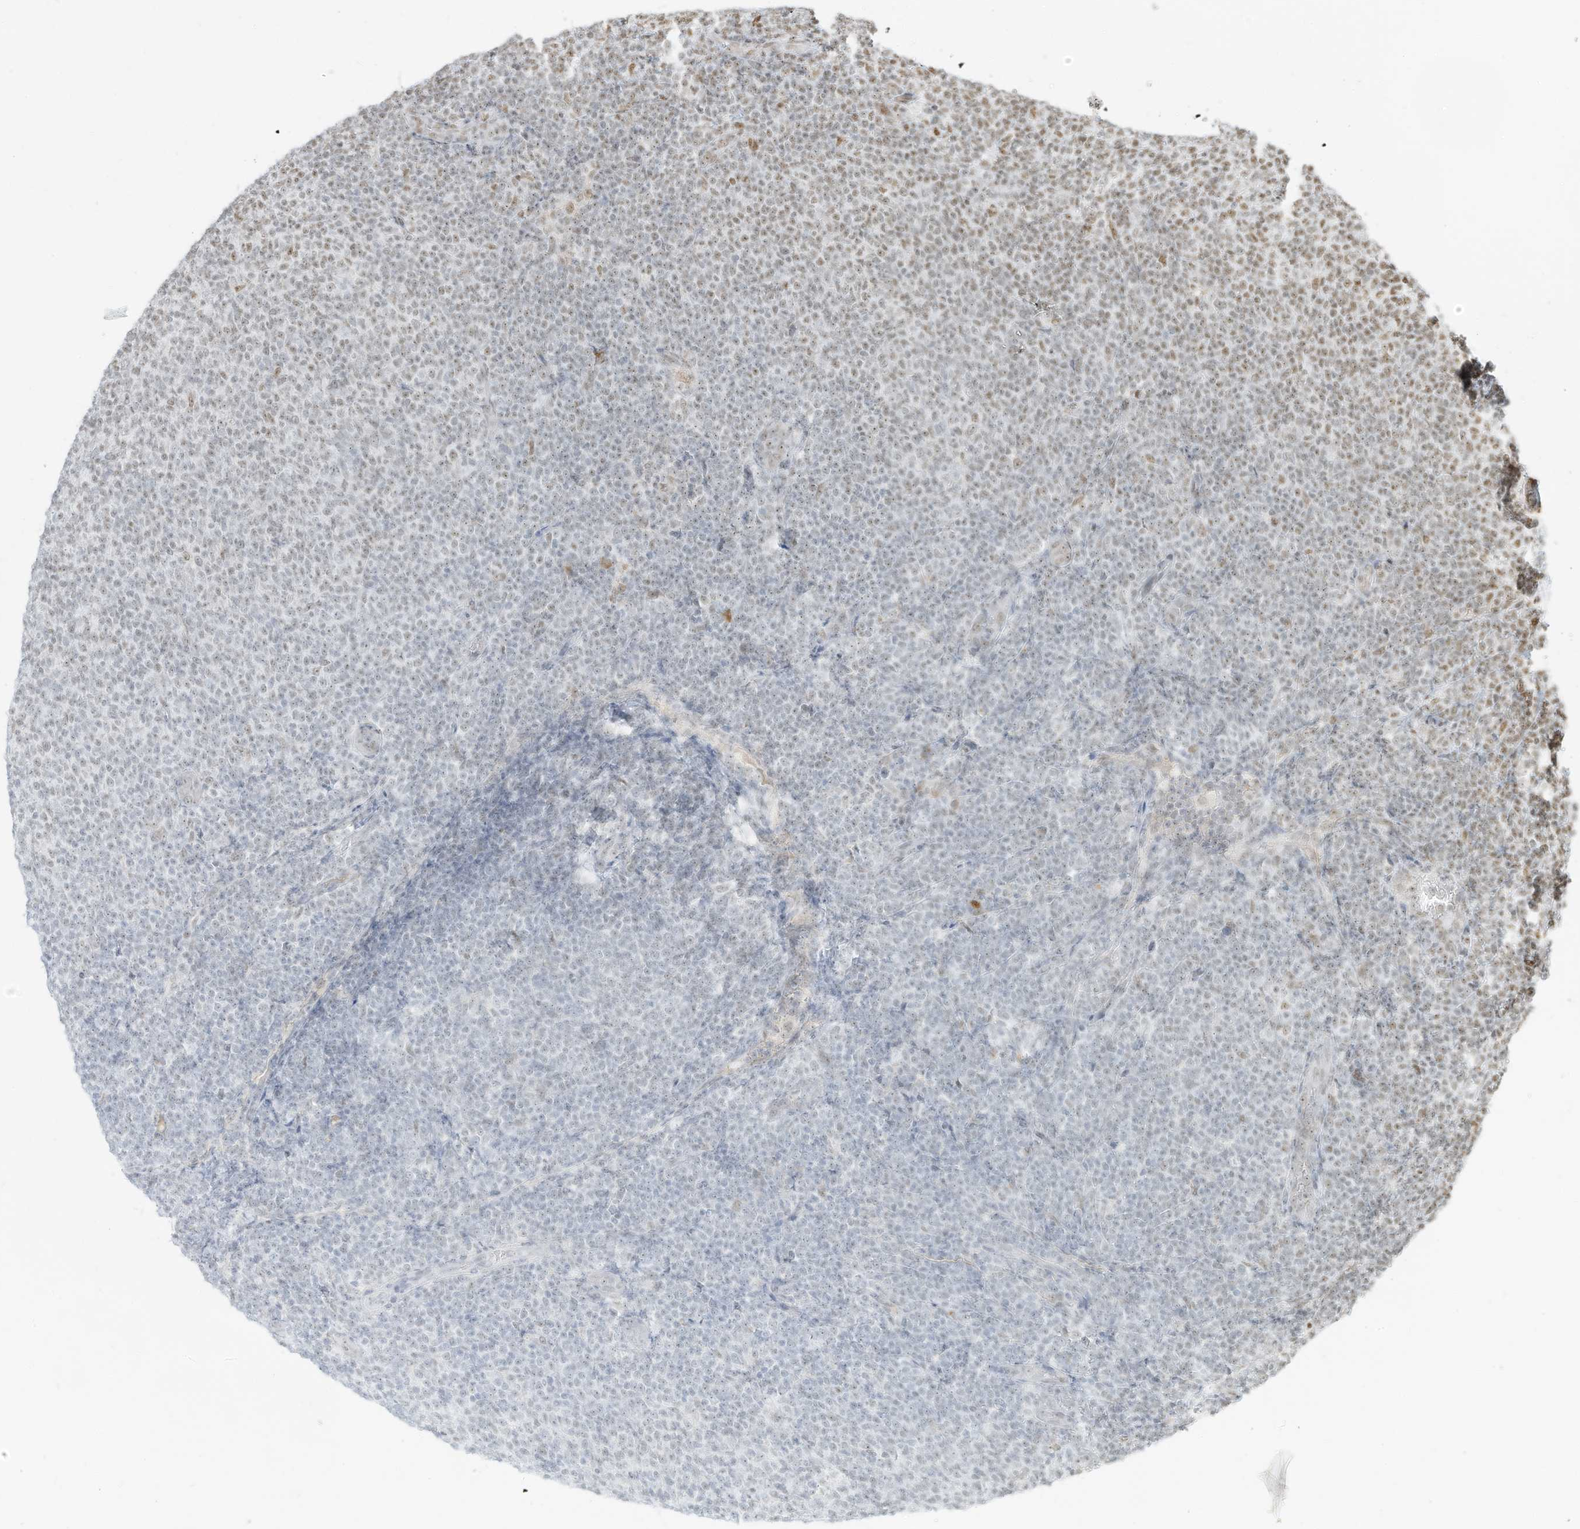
{"staining": {"intensity": "negative", "quantity": "none", "location": "none"}, "tissue": "lymphoma", "cell_type": "Tumor cells", "image_type": "cancer", "snomed": [{"axis": "morphology", "description": "Malignant lymphoma, non-Hodgkin's type, Low grade"}, {"axis": "topography", "description": "Lymph node"}], "caption": "Tumor cells show no significant staining in low-grade malignant lymphoma, non-Hodgkin's type.", "gene": "NHSL1", "patient": {"sex": "male", "age": 66}}